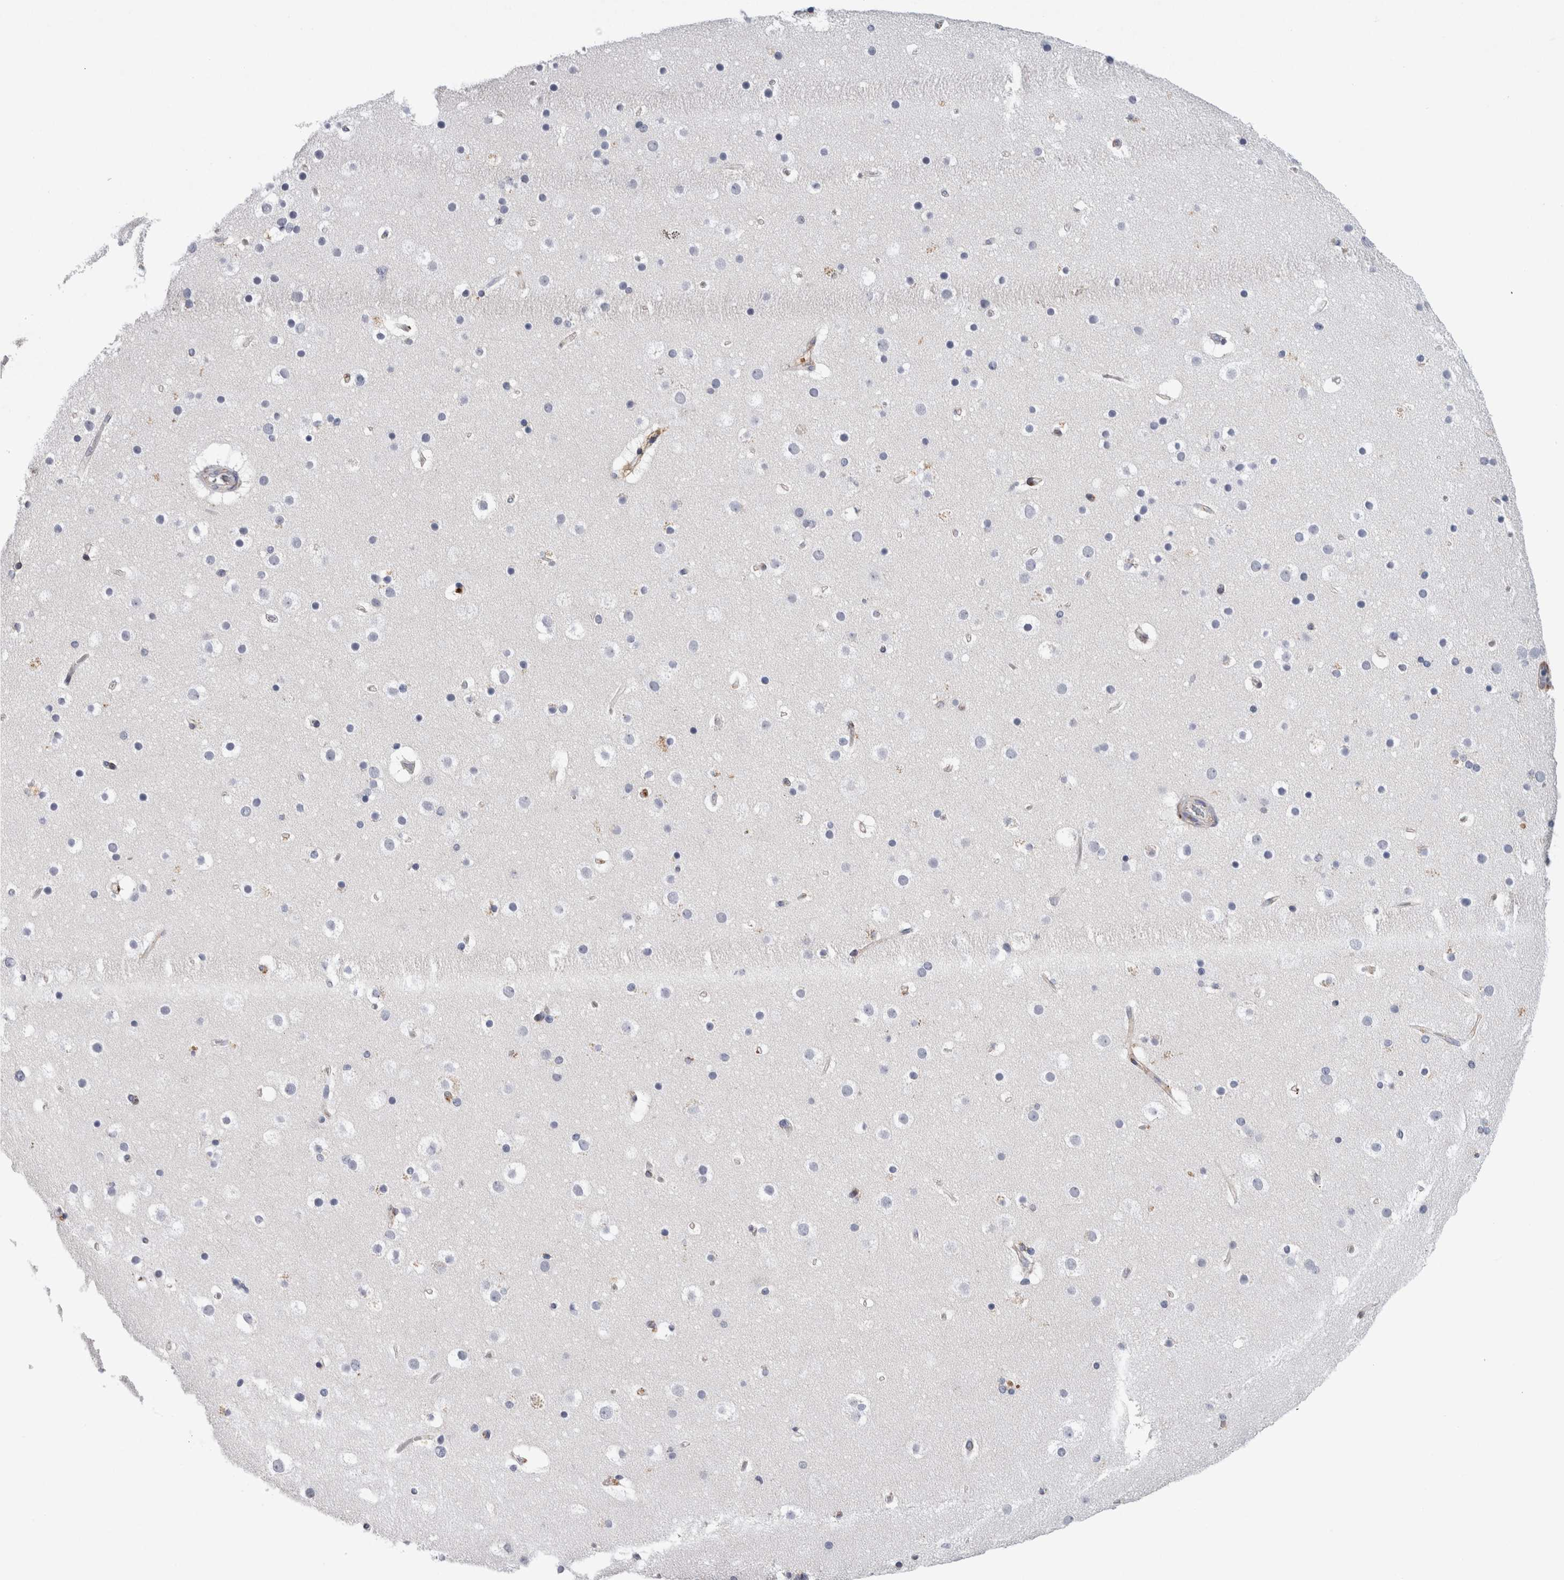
{"staining": {"intensity": "negative", "quantity": "none", "location": "none"}, "tissue": "cerebral cortex", "cell_type": "Endothelial cells", "image_type": "normal", "snomed": [{"axis": "morphology", "description": "Normal tissue, NOS"}, {"axis": "topography", "description": "Cerebral cortex"}], "caption": "The histopathology image shows no staining of endothelial cells in unremarkable cerebral cortex. Nuclei are stained in blue.", "gene": "CD63", "patient": {"sex": "male", "age": 57}}